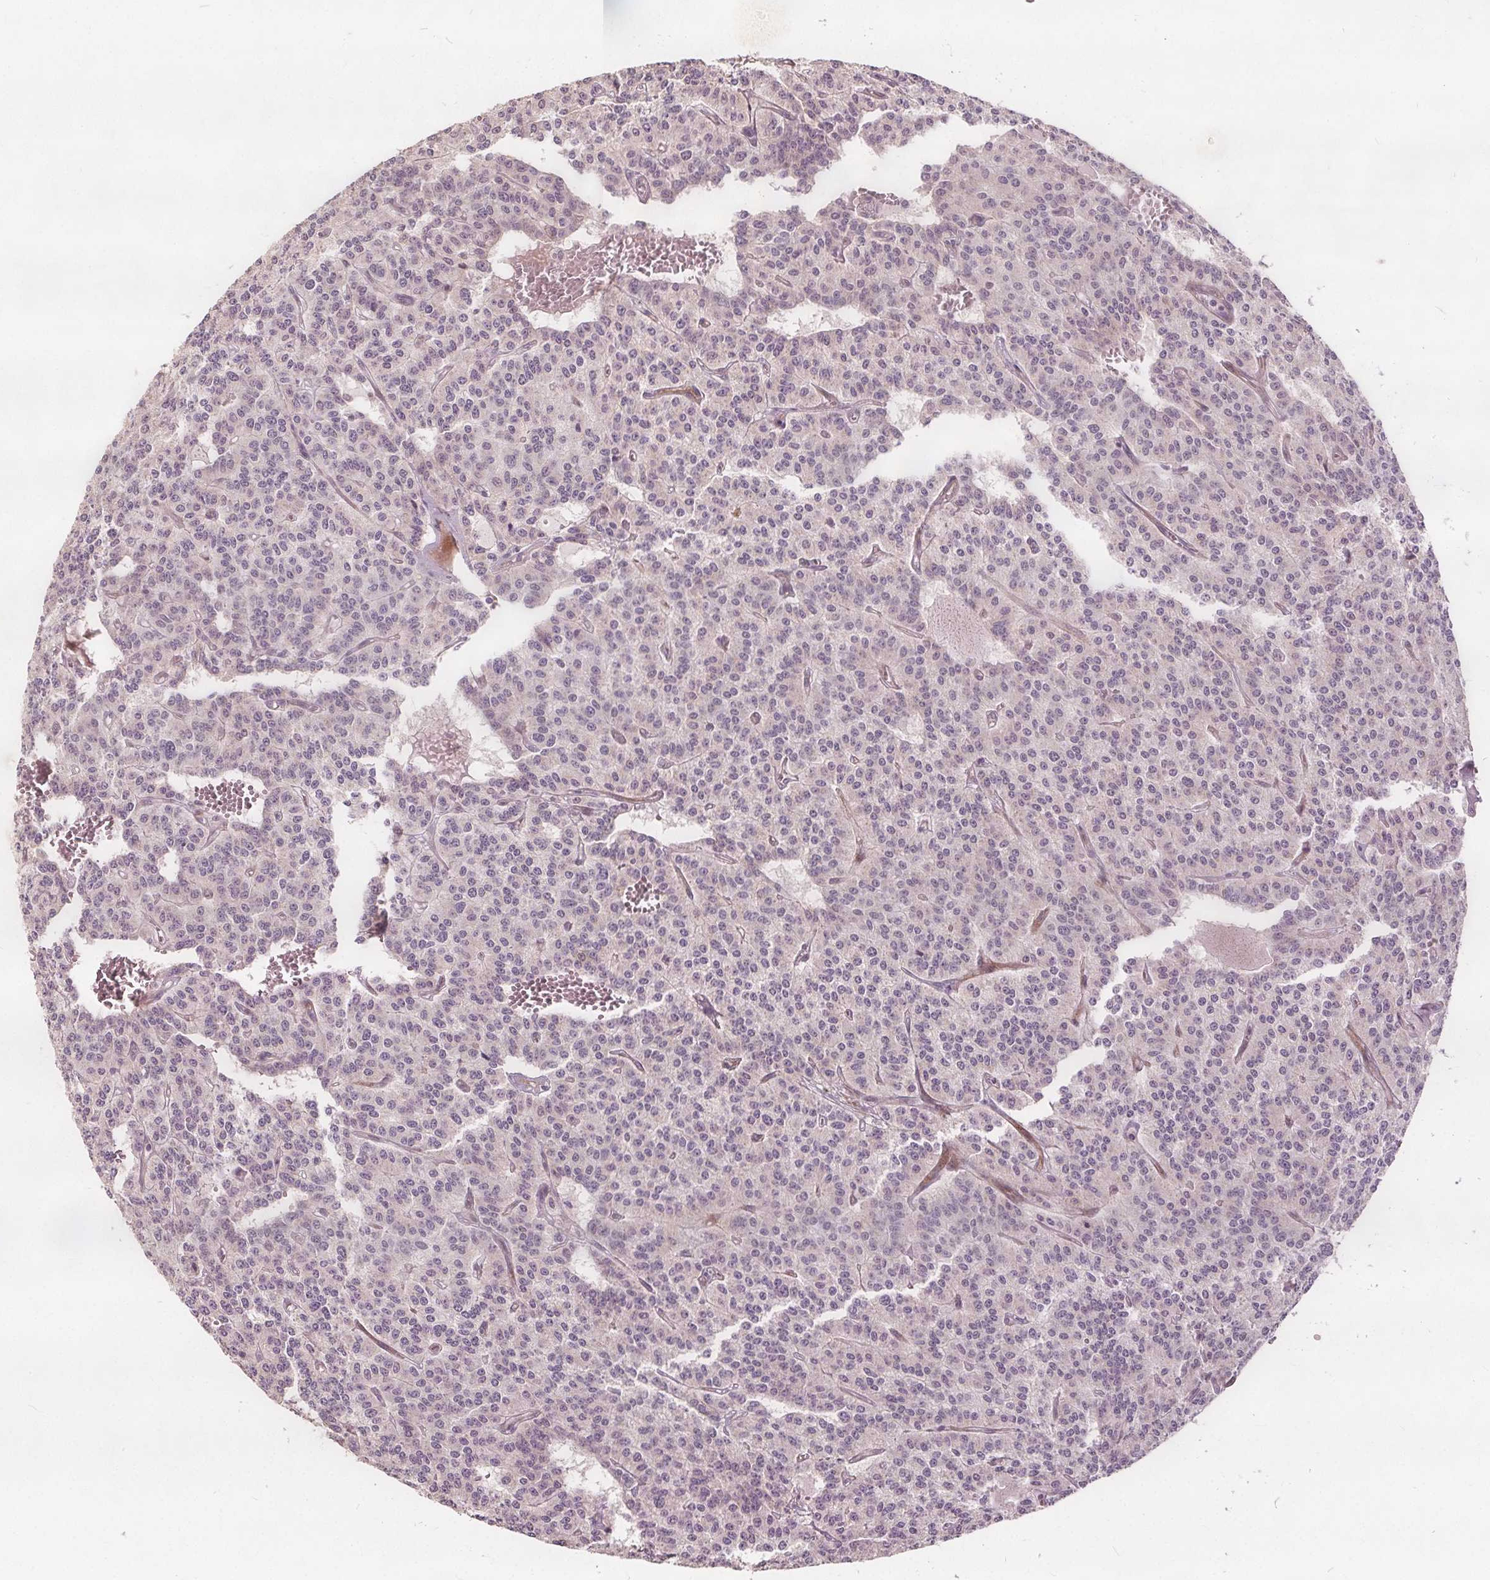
{"staining": {"intensity": "negative", "quantity": "none", "location": "none"}, "tissue": "carcinoid", "cell_type": "Tumor cells", "image_type": "cancer", "snomed": [{"axis": "morphology", "description": "Carcinoid, malignant, NOS"}, {"axis": "topography", "description": "Lung"}], "caption": "Immunohistochemistry image of carcinoid stained for a protein (brown), which exhibits no staining in tumor cells. (Brightfield microscopy of DAB (3,3'-diaminobenzidine) immunohistochemistry at high magnification).", "gene": "PTPRT", "patient": {"sex": "female", "age": 71}}